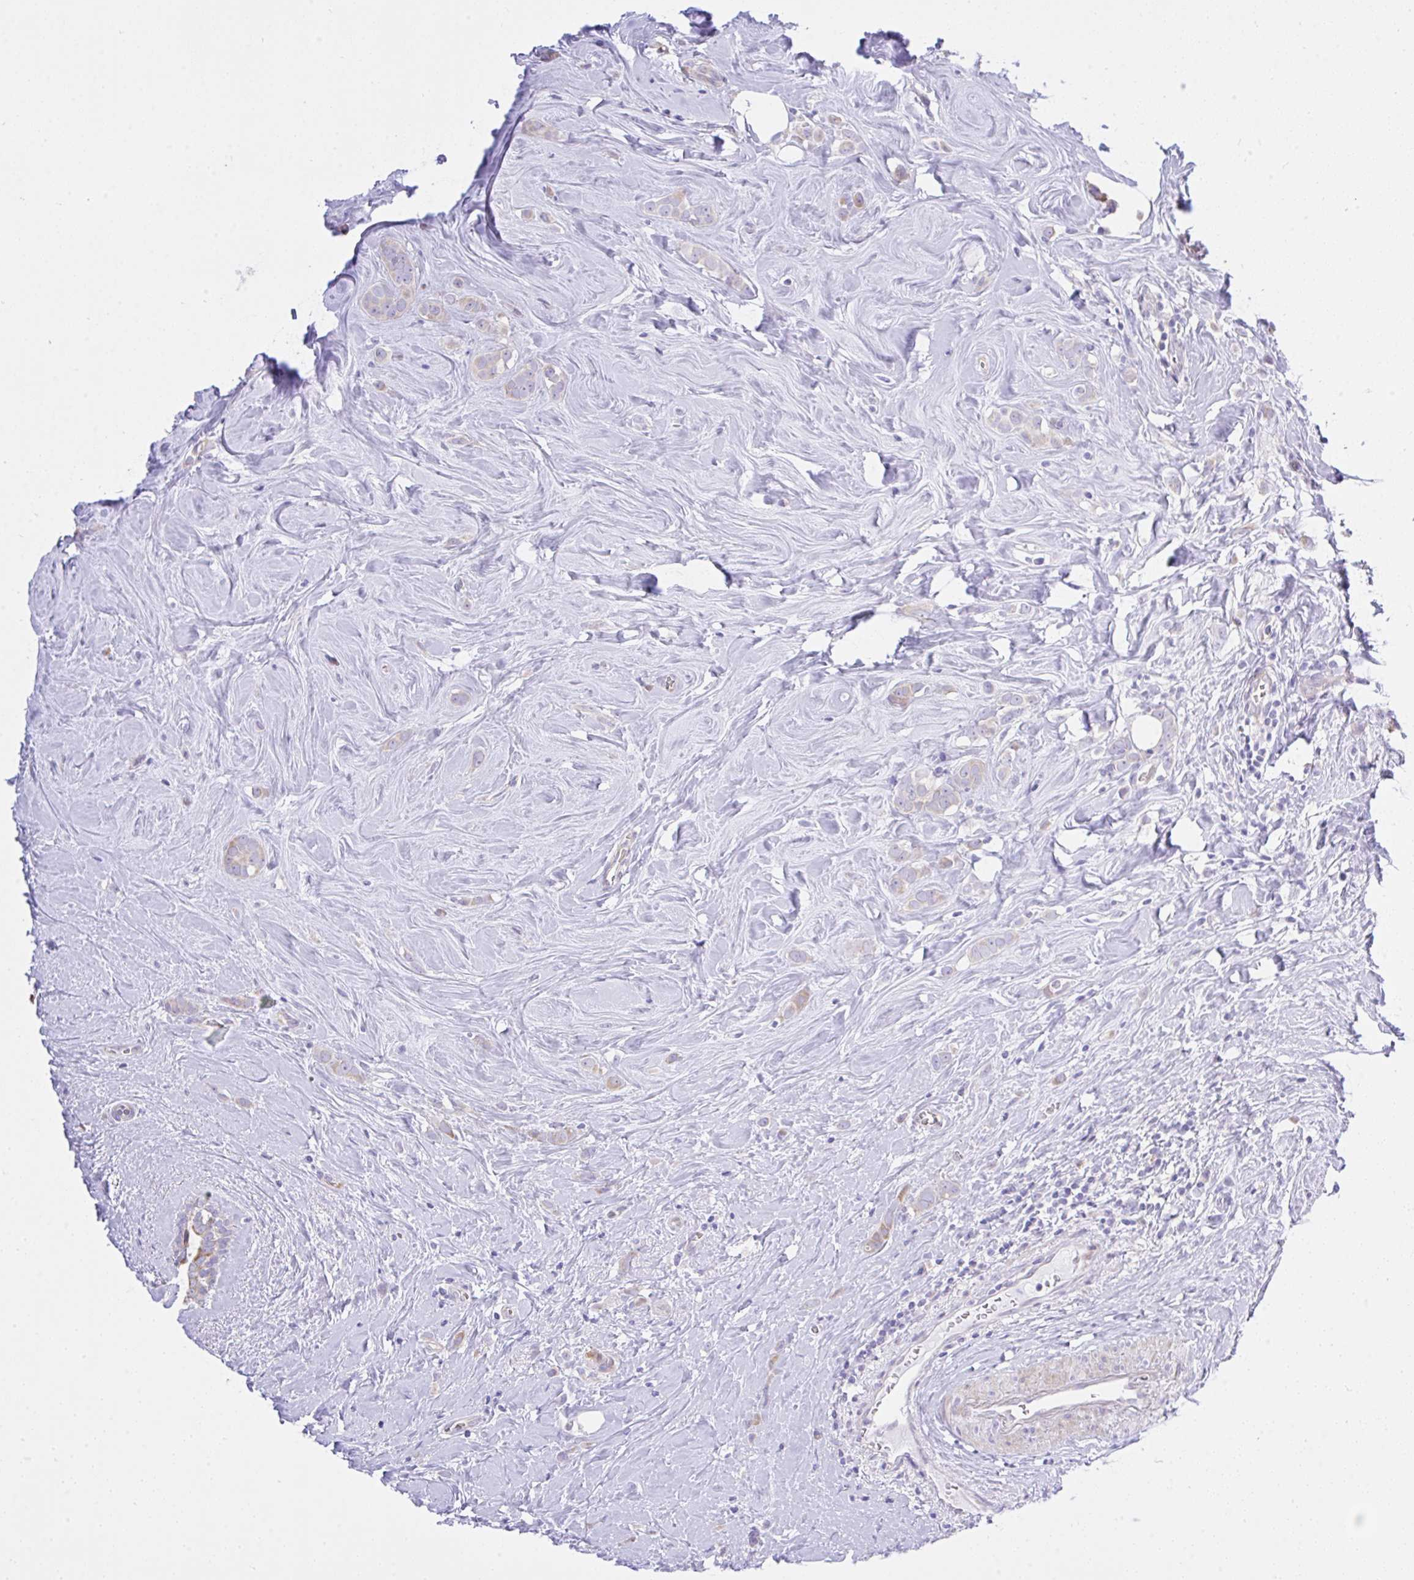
{"staining": {"intensity": "weak", "quantity": "<25%", "location": "cytoplasmic/membranous"}, "tissue": "breast cancer", "cell_type": "Tumor cells", "image_type": "cancer", "snomed": [{"axis": "morphology", "description": "Duct carcinoma"}, {"axis": "topography", "description": "Breast"}], "caption": "This is an immunohistochemistry image of breast invasive ductal carcinoma. There is no staining in tumor cells.", "gene": "EEF1A2", "patient": {"sex": "female", "age": 80}}